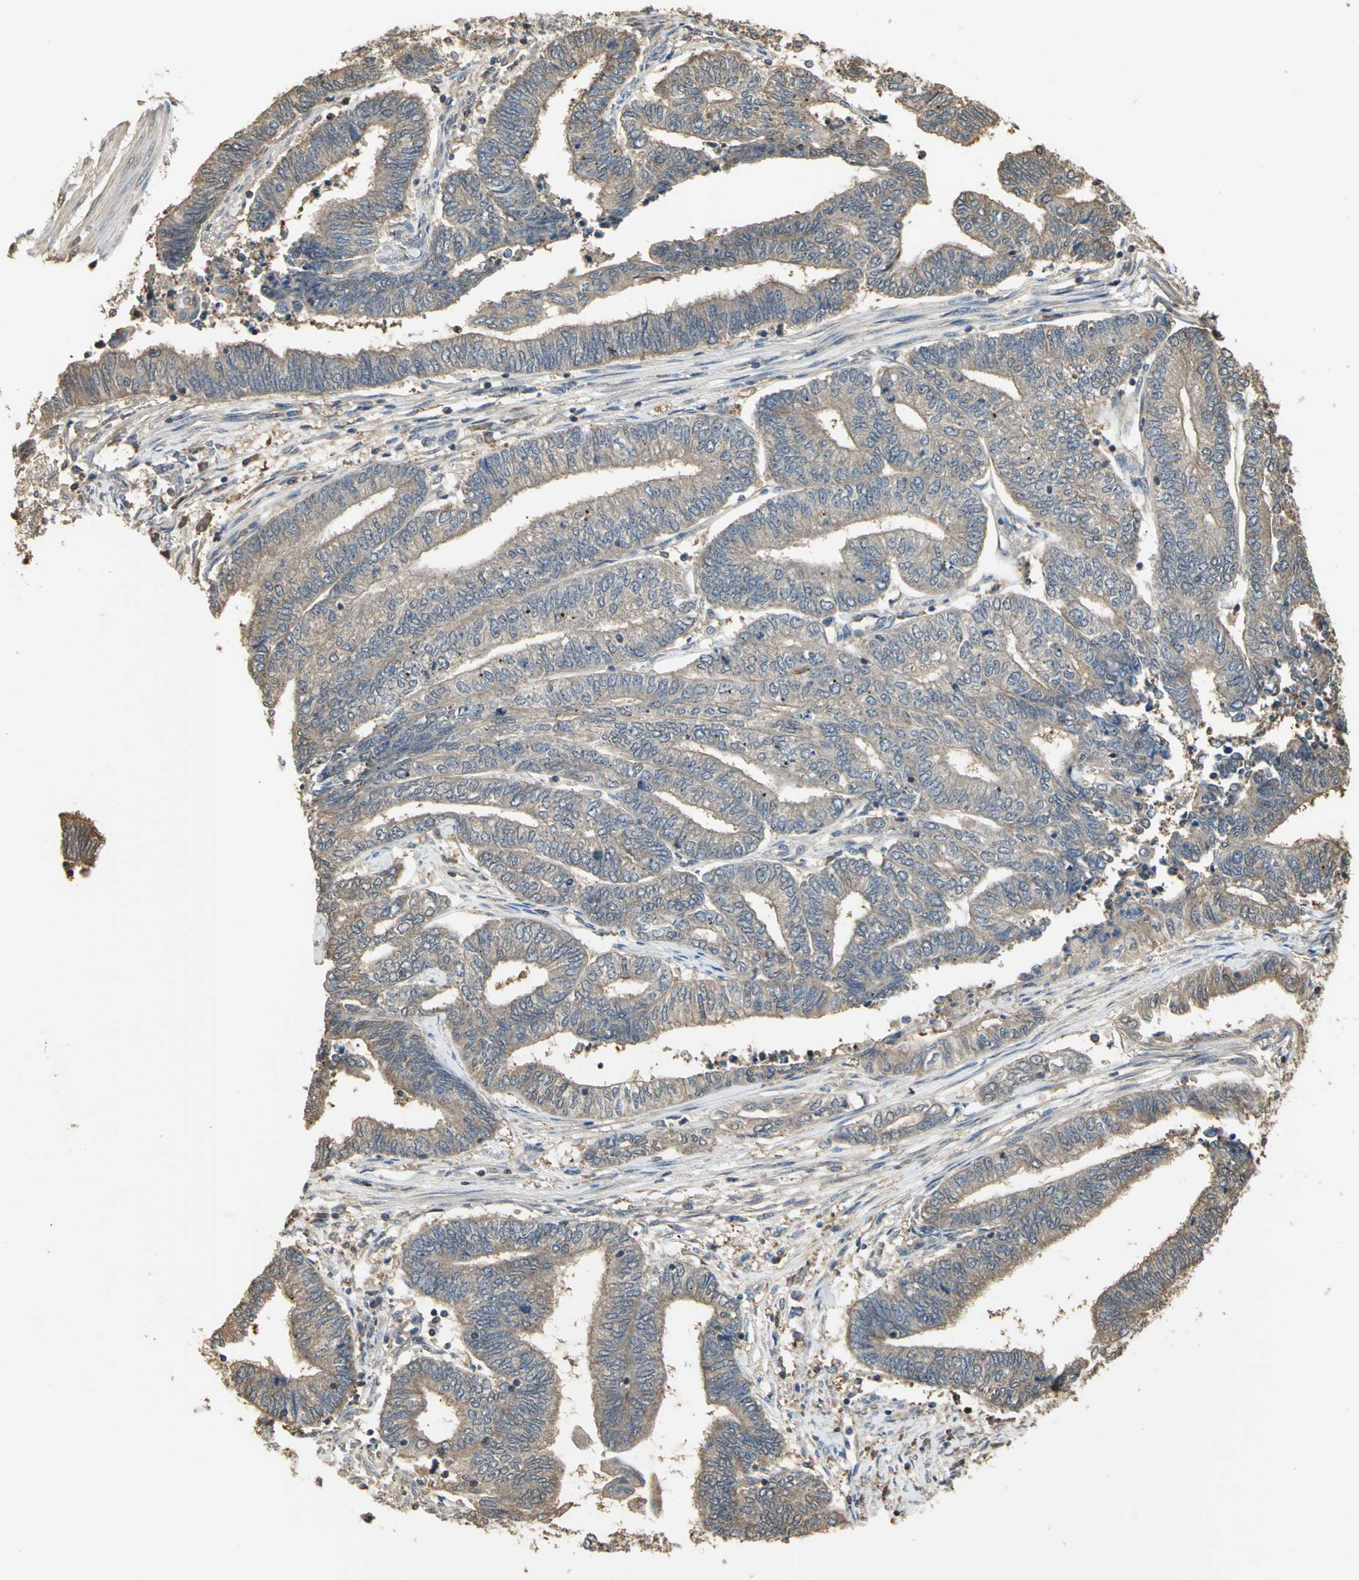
{"staining": {"intensity": "moderate", "quantity": ">75%", "location": "cytoplasmic/membranous"}, "tissue": "endometrial cancer", "cell_type": "Tumor cells", "image_type": "cancer", "snomed": [{"axis": "morphology", "description": "Adenocarcinoma, NOS"}, {"axis": "topography", "description": "Uterus"}, {"axis": "topography", "description": "Endometrium"}], "caption": "Adenocarcinoma (endometrial) stained with DAB immunohistochemistry displays medium levels of moderate cytoplasmic/membranous positivity in about >75% of tumor cells.", "gene": "PARK7", "patient": {"sex": "female", "age": 70}}